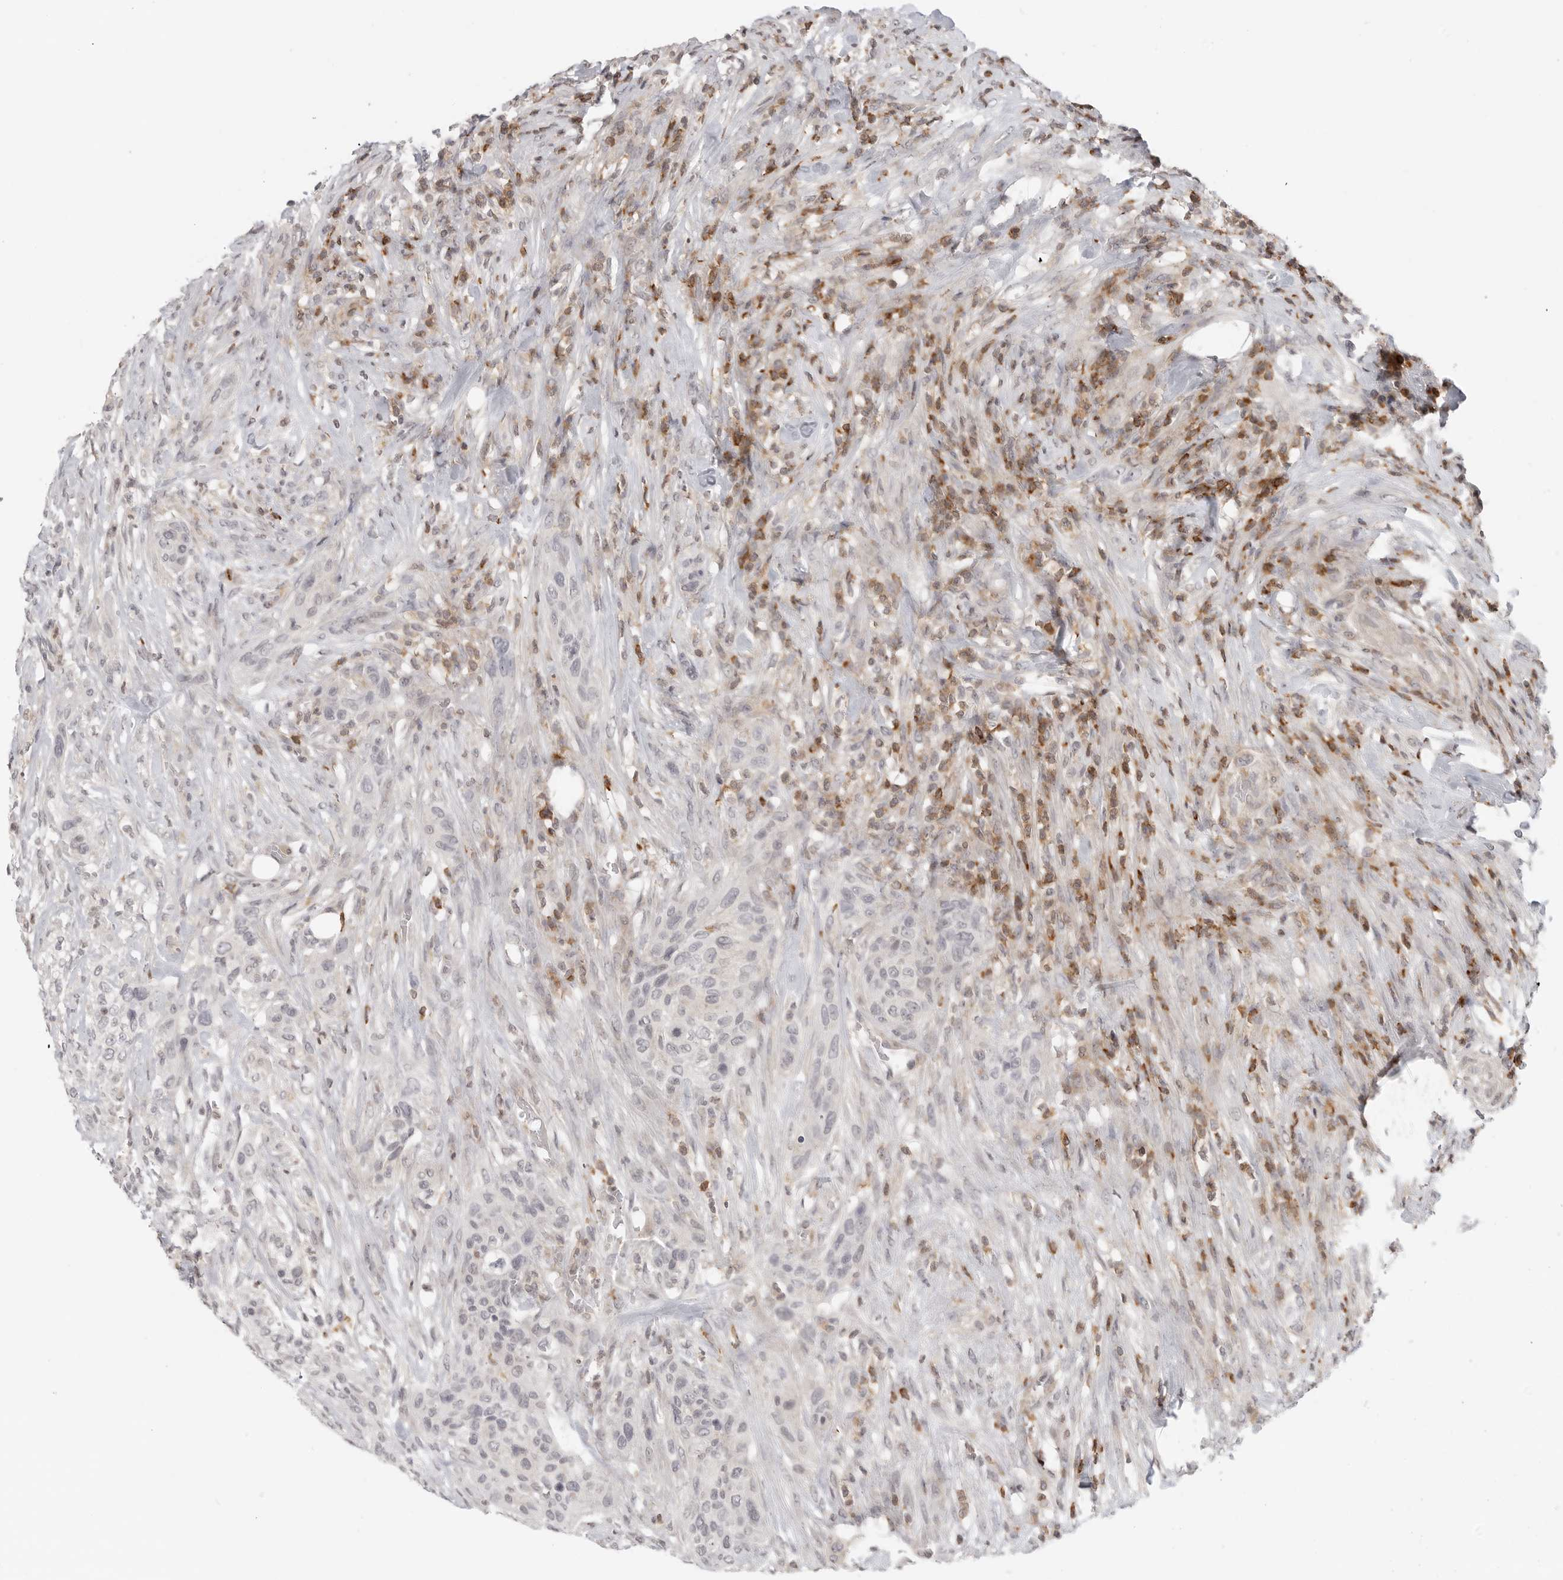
{"staining": {"intensity": "negative", "quantity": "none", "location": "none"}, "tissue": "urothelial cancer", "cell_type": "Tumor cells", "image_type": "cancer", "snomed": [{"axis": "morphology", "description": "Urothelial carcinoma, High grade"}, {"axis": "topography", "description": "Urinary bladder"}], "caption": "The immunohistochemistry micrograph has no significant positivity in tumor cells of urothelial cancer tissue.", "gene": "SH3KBP1", "patient": {"sex": "male", "age": 35}}